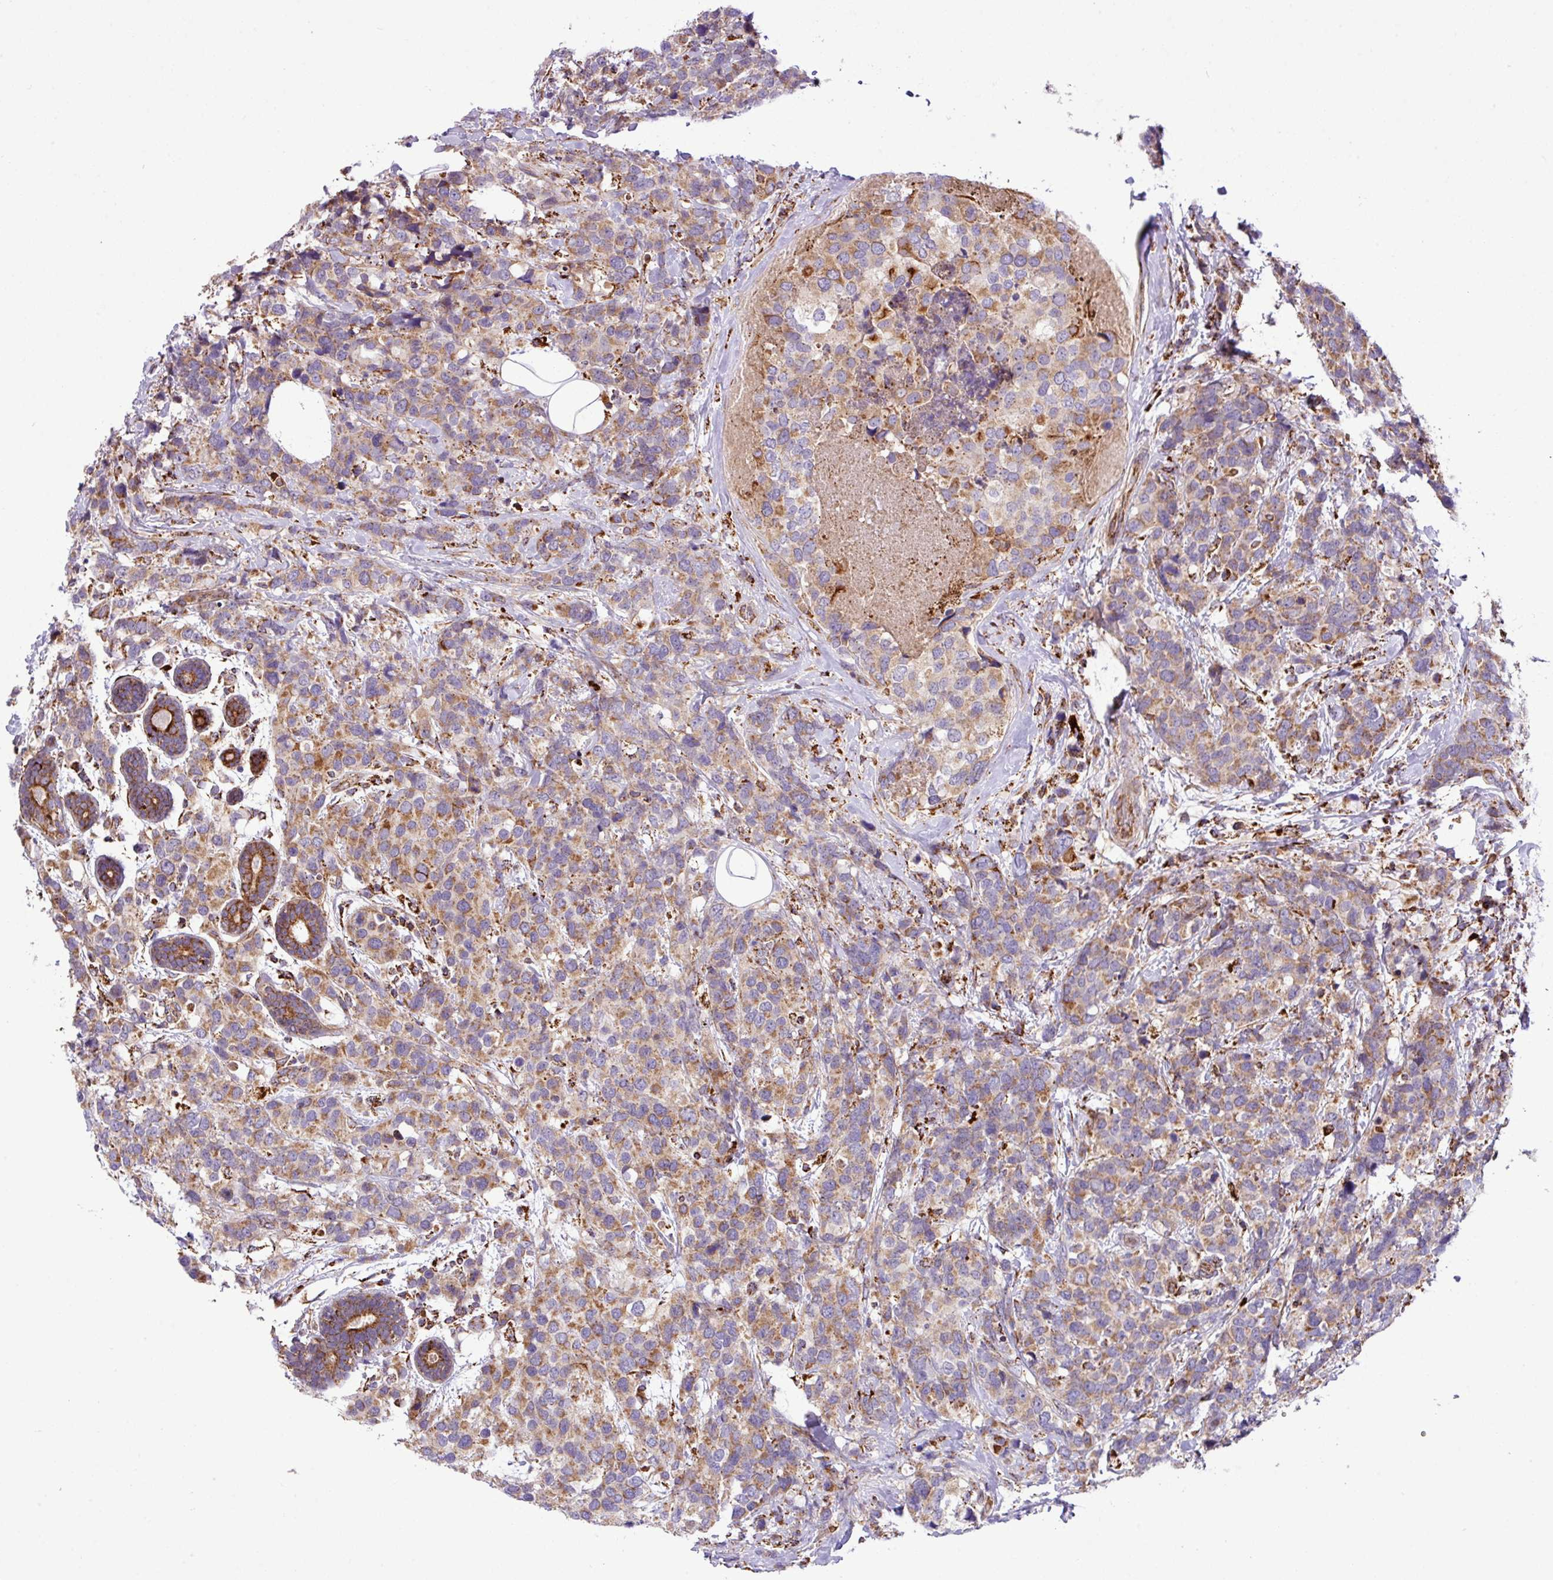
{"staining": {"intensity": "moderate", "quantity": ">75%", "location": "cytoplasmic/membranous"}, "tissue": "breast cancer", "cell_type": "Tumor cells", "image_type": "cancer", "snomed": [{"axis": "morphology", "description": "Lobular carcinoma"}, {"axis": "topography", "description": "Breast"}], "caption": "A histopathology image showing moderate cytoplasmic/membranous staining in approximately >75% of tumor cells in breast cancer (lobular carcinoma), as visualized by brown immunohistochemical staining.", "gene": "ZNF569", "patient": {"sex": "female", "age": 59}}